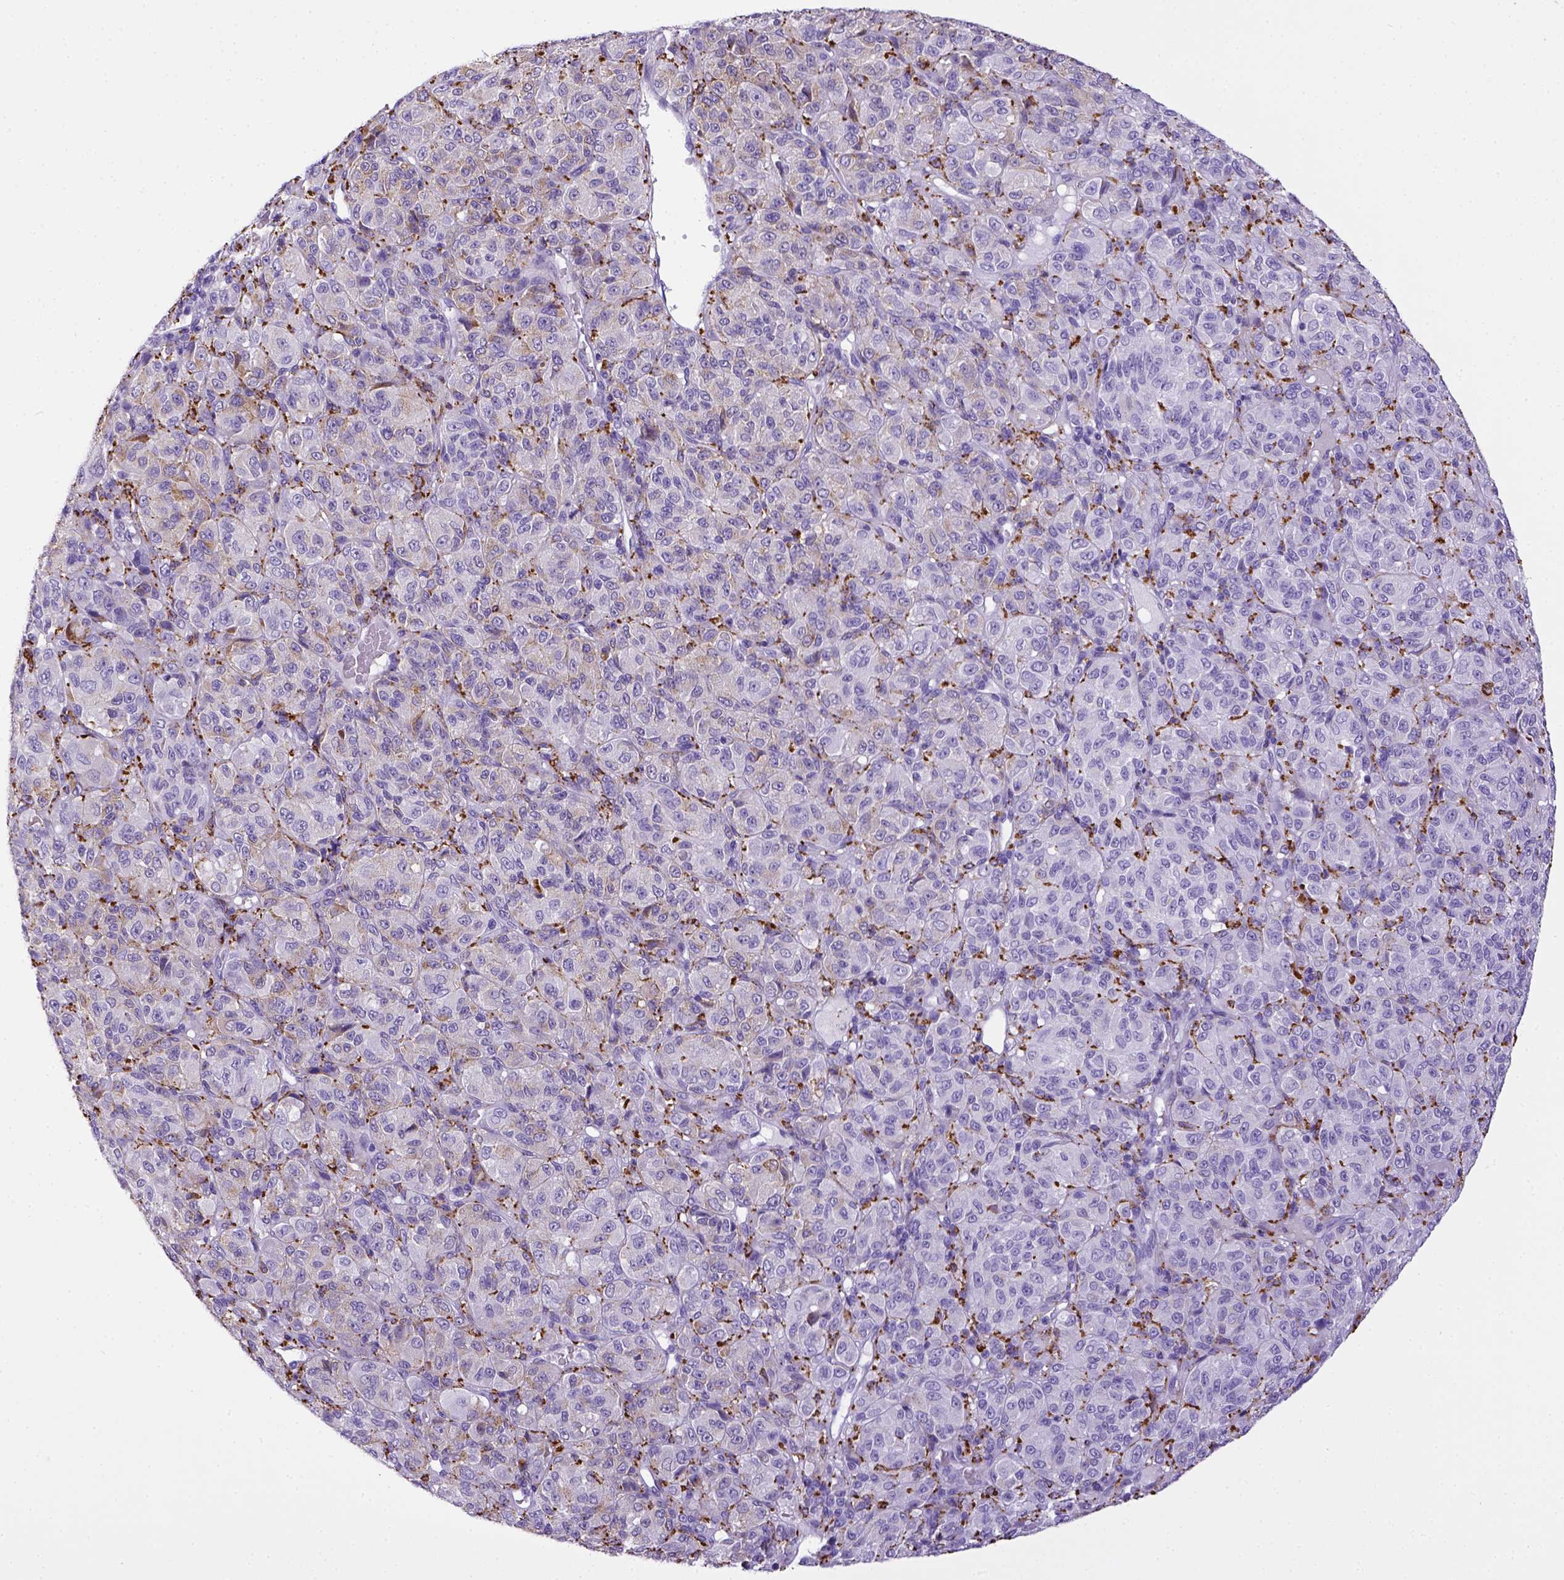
{"staining": {"intensity": "negative", "quantity": "none", "location": "none"}, "tissue": "melanoma", "cell_type": "Tumor cells", "image_type": "cancer", "snomed": [{"axis": "morphology", "description": "Malignant melanoma, Metastatic site"}, {"axis": "topography", "description": "Brain"}], "caption": "A high-resolution micrograph shows immunohistochemistry staining of malignant melanoma (metastatic site), which displays no significant staining in tumor cells.", "gene": "CD68", "patient": {"sex": "female", "age": 56}}